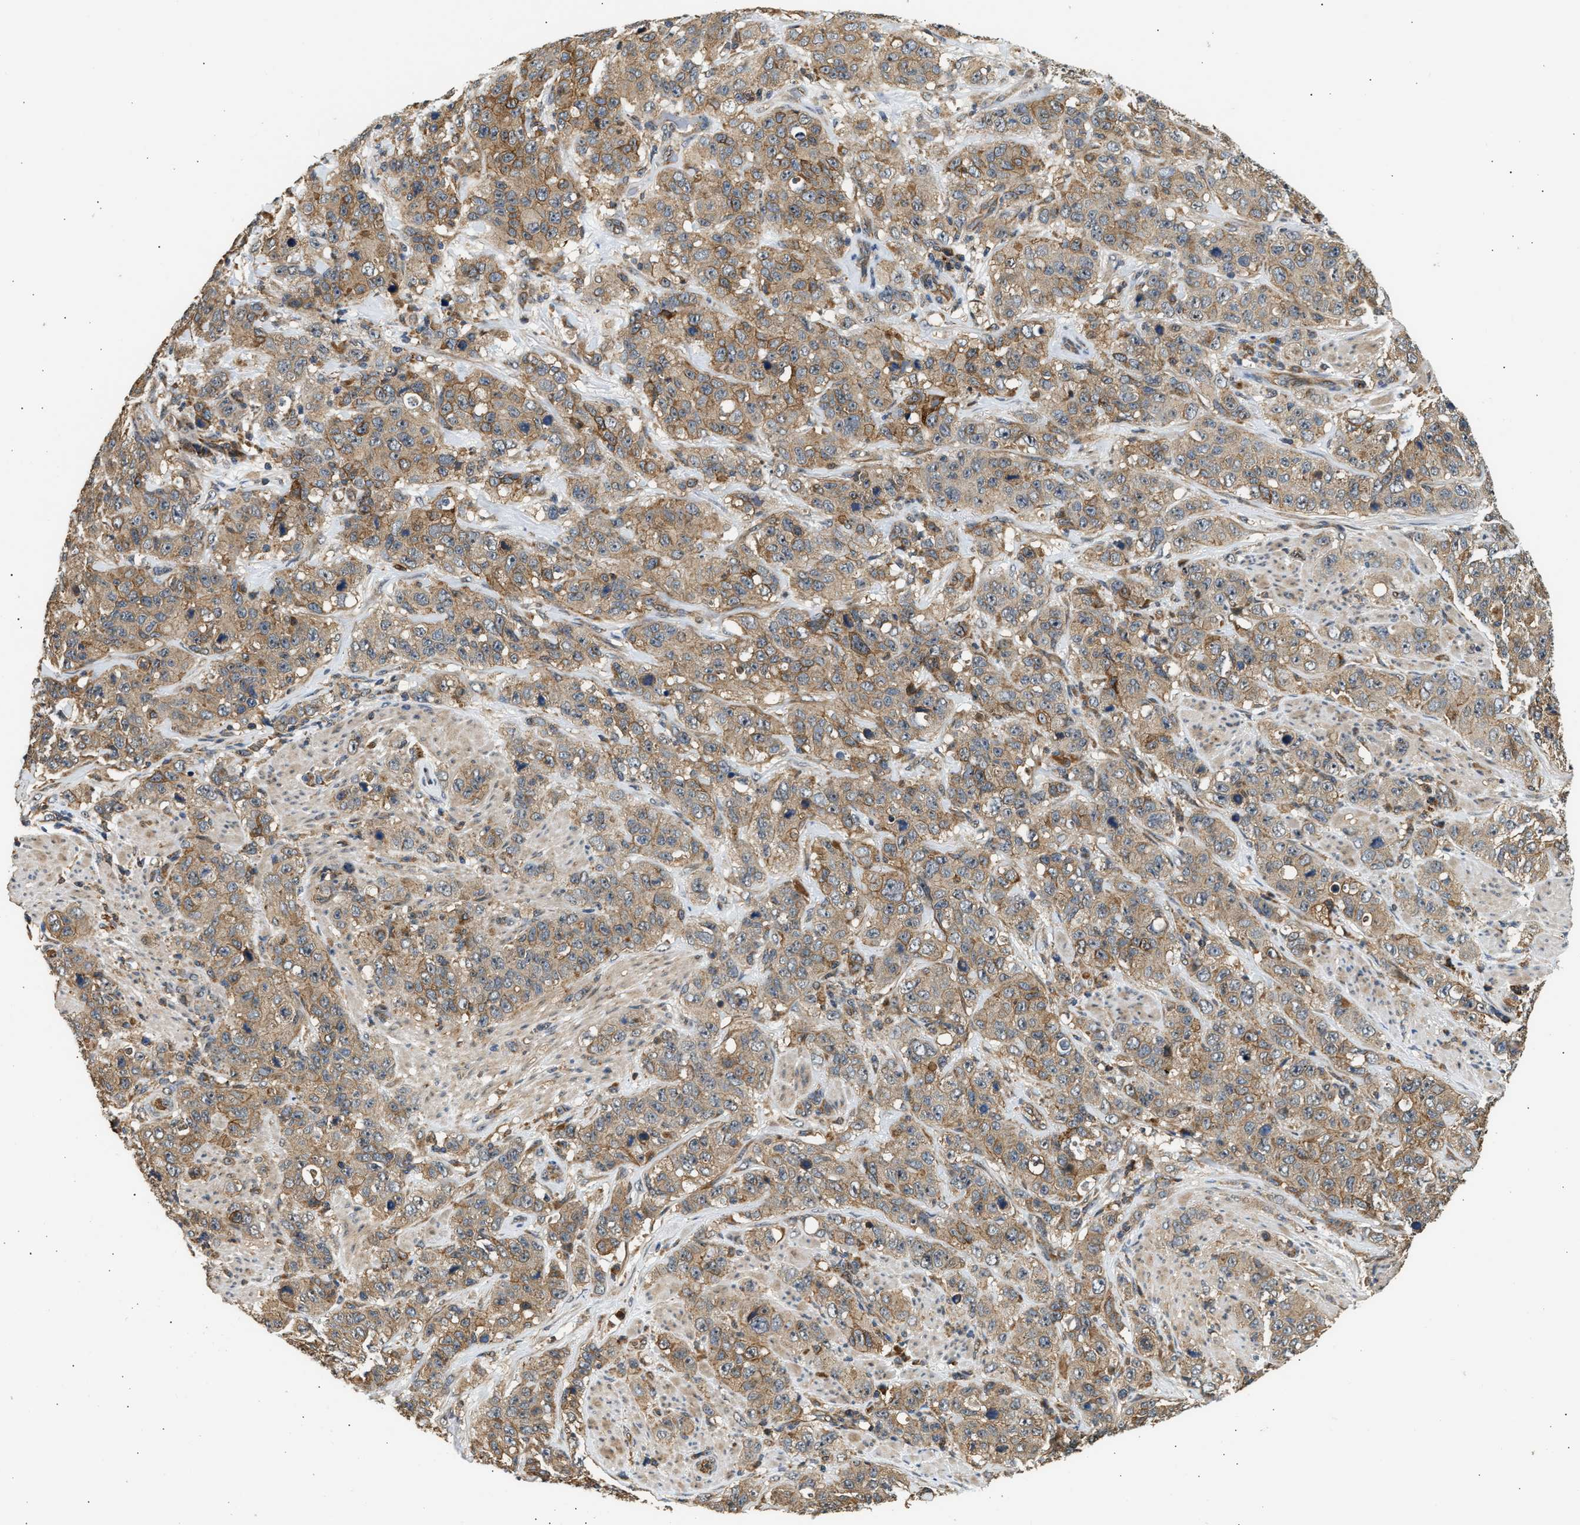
{"staining": {"intensity": "moderate", "quantity": ">75%", "location": "cytoplasmic/membranous"}, "tissue": "stomach cancer", "cell_type": "Tumor cells", "image_type": "cancer", "snomed": [{"axis": "morphology", "description": "Adenocarcinoma, NOS"}, {"axis": "topography", "description": "Stomach"}], "caption": "Immunohistochemical staining of stomach adenocarcinoma shows medium levels of moderate cytoplasmic/membranous protein staining in approximately >75% of tumor cells.", "gene": "DUSP14", "patient": {"sex": "male", "age": 48}}